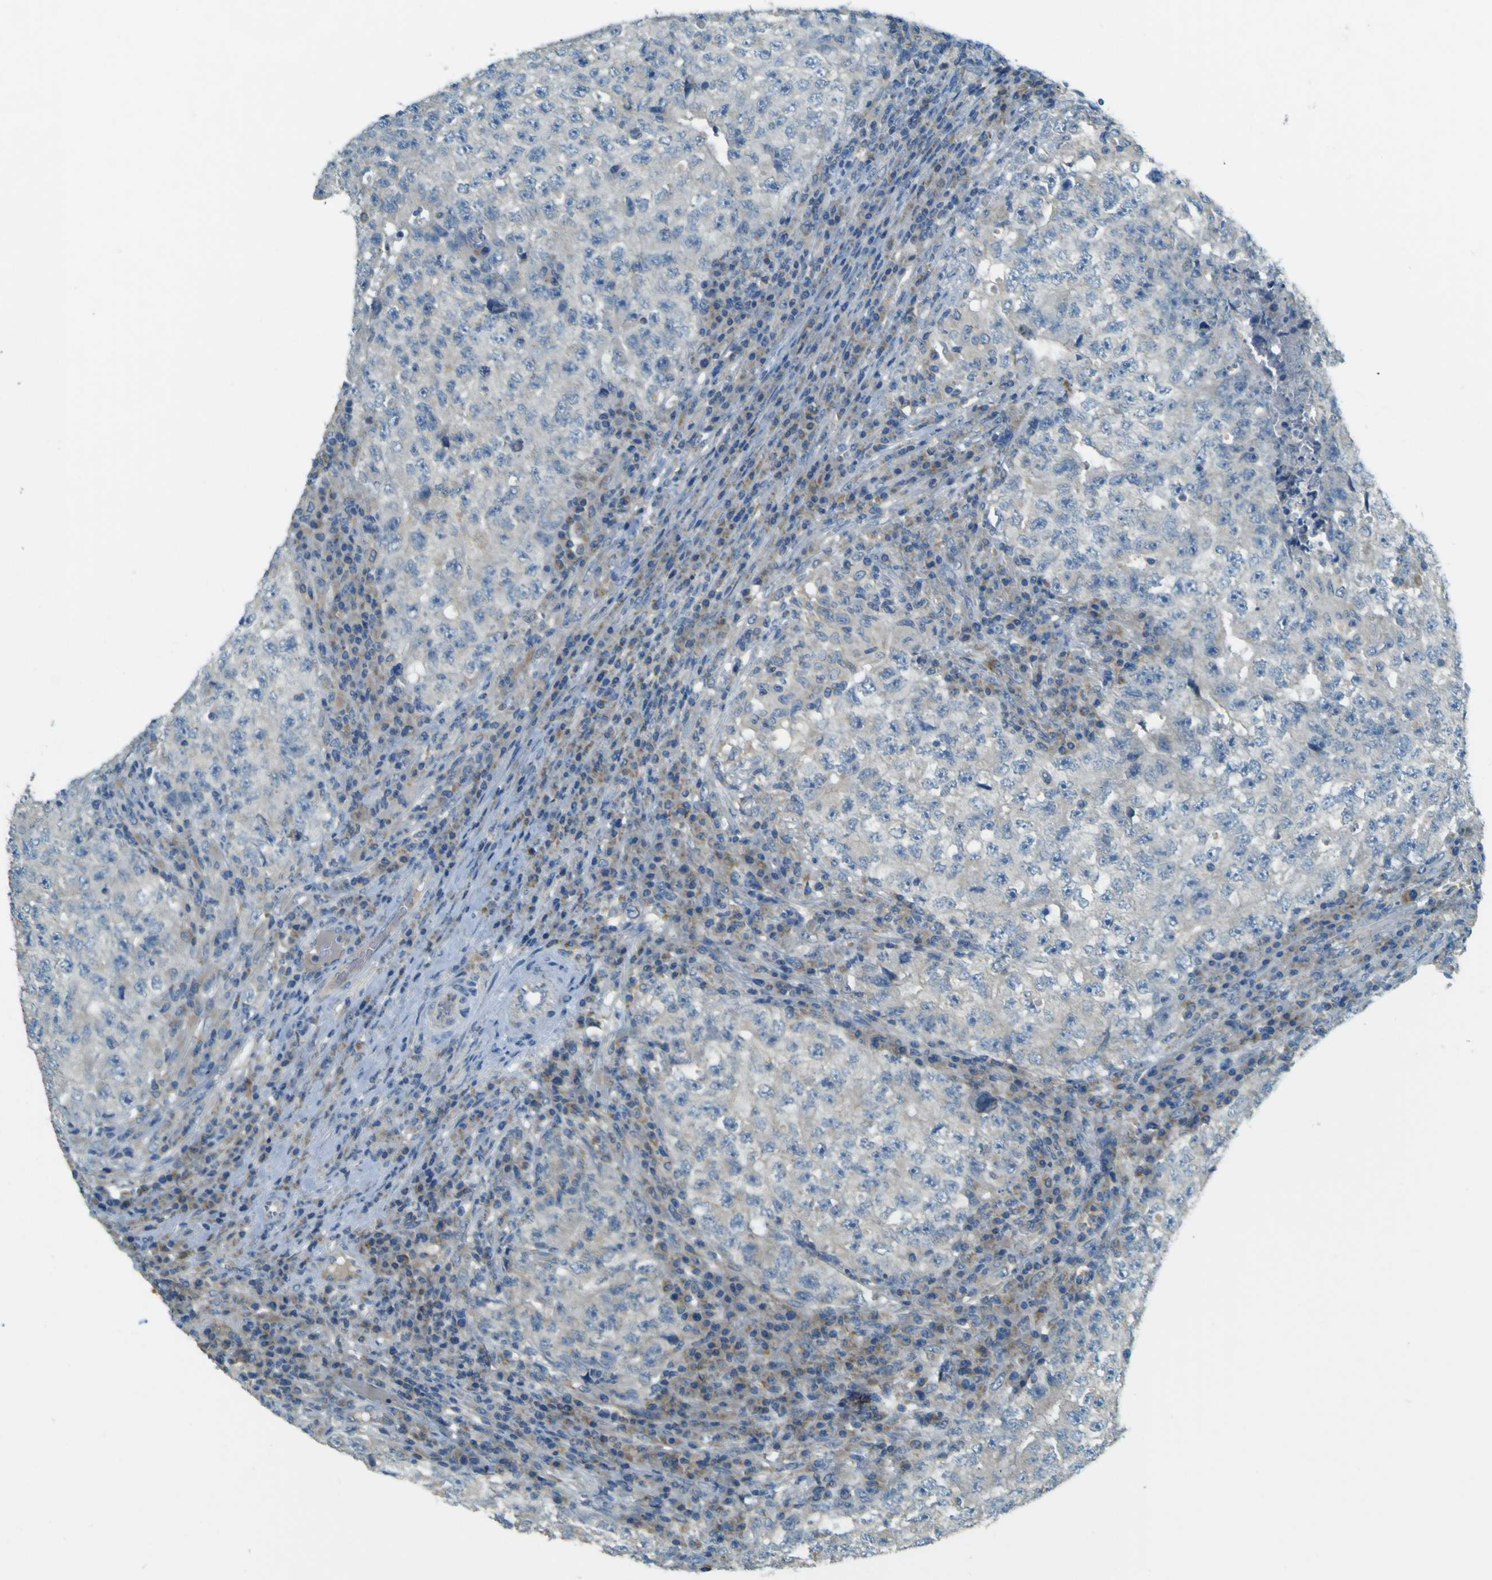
{"staining": {"intensity": "negative", "quantity": "none", "location": "none"}, "tissue": "testis cancer", "cell_type": "Tumor cells", "image_type": "cancer", "snomed": [{"axis": "morphology", "description": "Necrosis, NOS"}, {"axis": "morphology", "description": "Carcinoma, Embryonal, NOS"}, {"axis": "topography", "description": "Testis"}], "caption": "Tumor cells show no significant protein positivity in embryonal carcinoma (testis). (DAB immunohistochemistry (IHC) with hematoxylin counter stain).", "gene": "FKTN", "patient": {"sex": "male", "age": 19}}